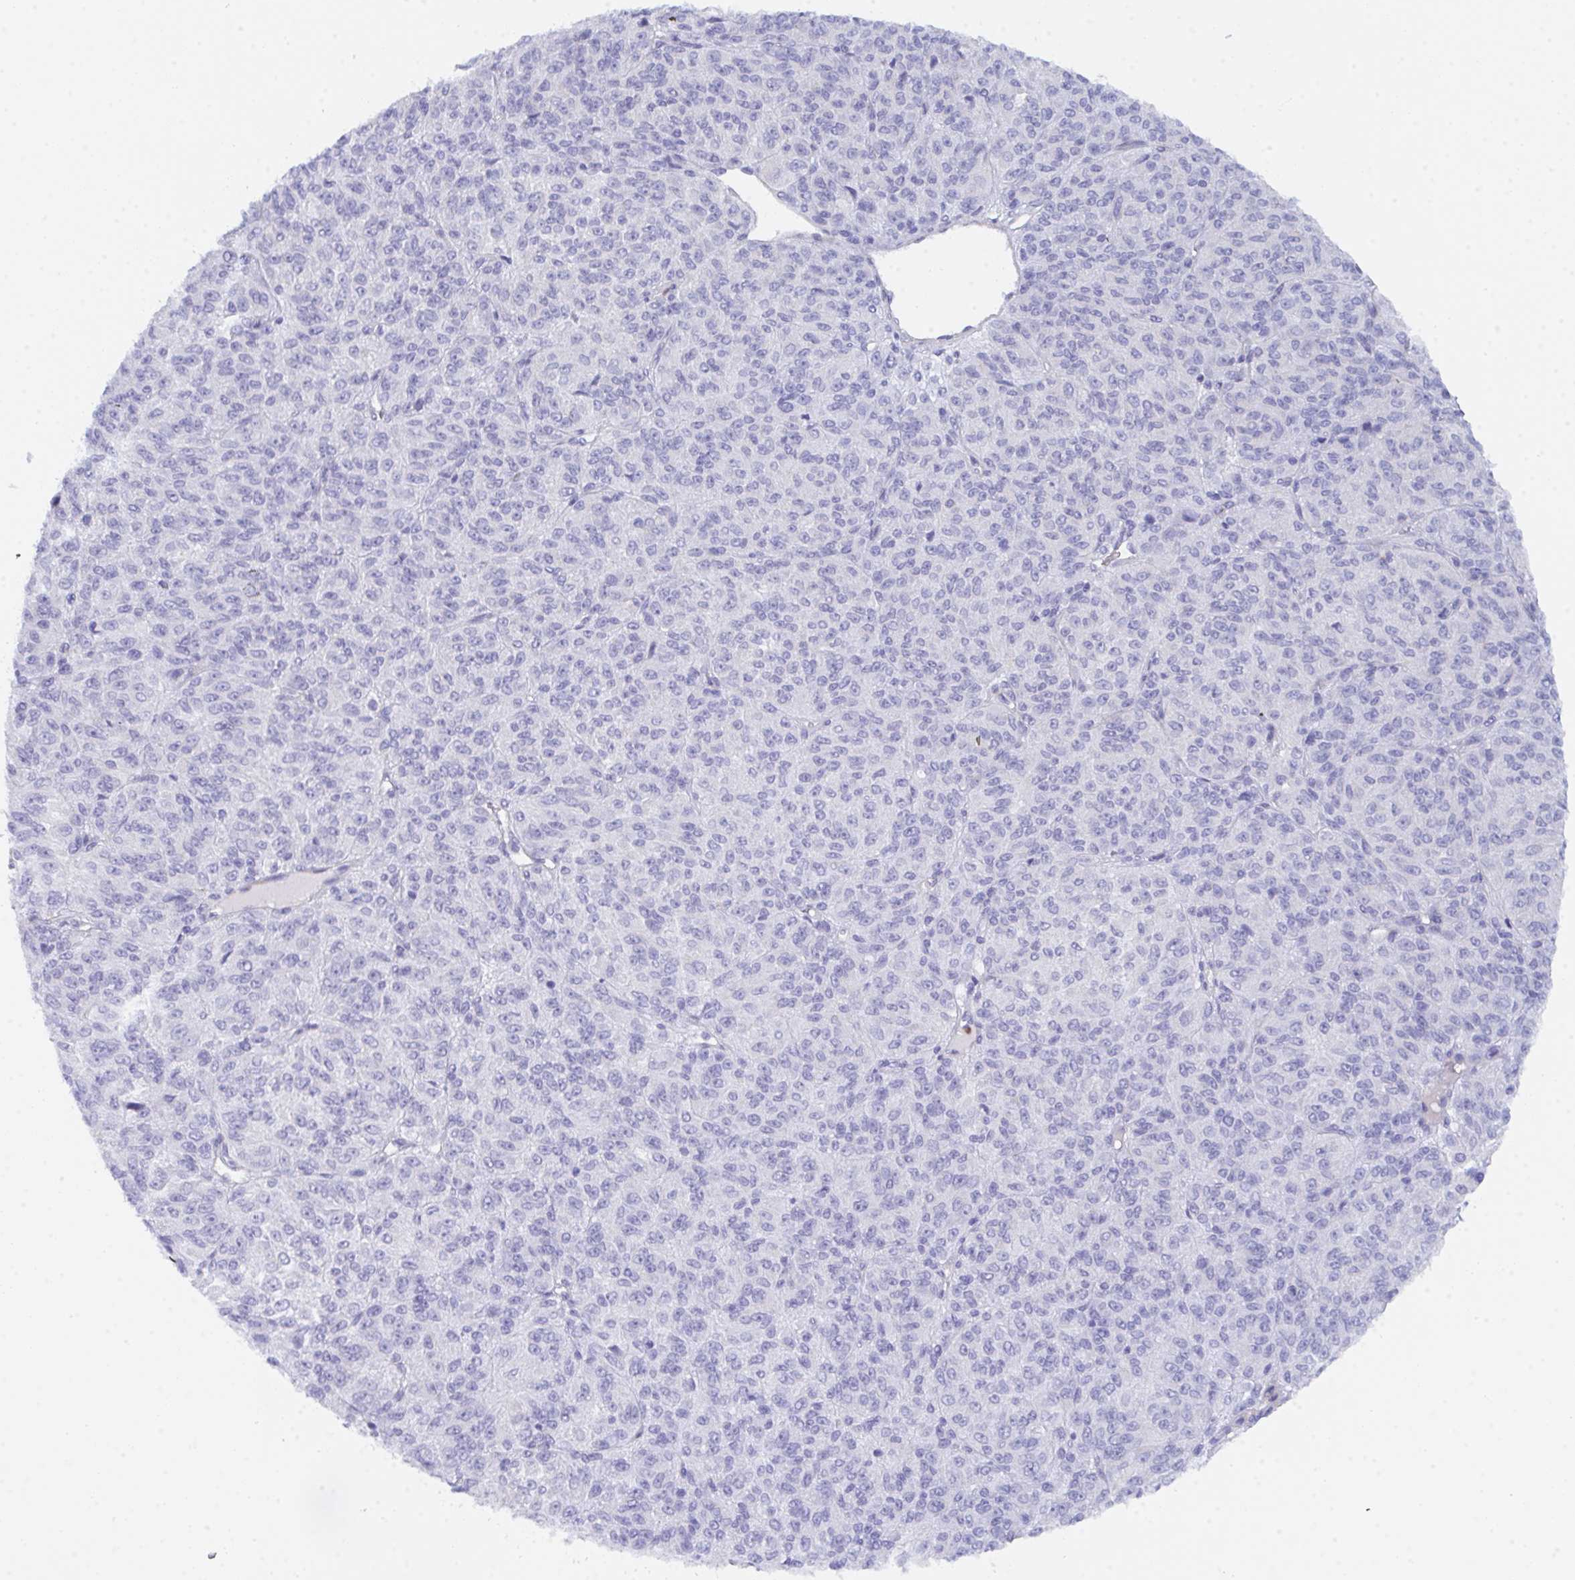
{"staining": {"intensity": "negative", "quantity": "none", "location": "none"}, "tissue": "melanoma", "cell_type": "Tumor cells", "image_type": "cancer", "snomed": [{"axis": "morphology", "description": "Malignant melanoma, Metastatic site"}, {"axis": "topography", "description": "Brain"}], "caption": "DAB (3,3'-diaminobenzidine) immunohistochemical staining of malignant melanoma (metastatic site) displays no significant expression in tumor cells.", "gene": "CEP170B", "patient": {"sex": "female", "age": 56}}